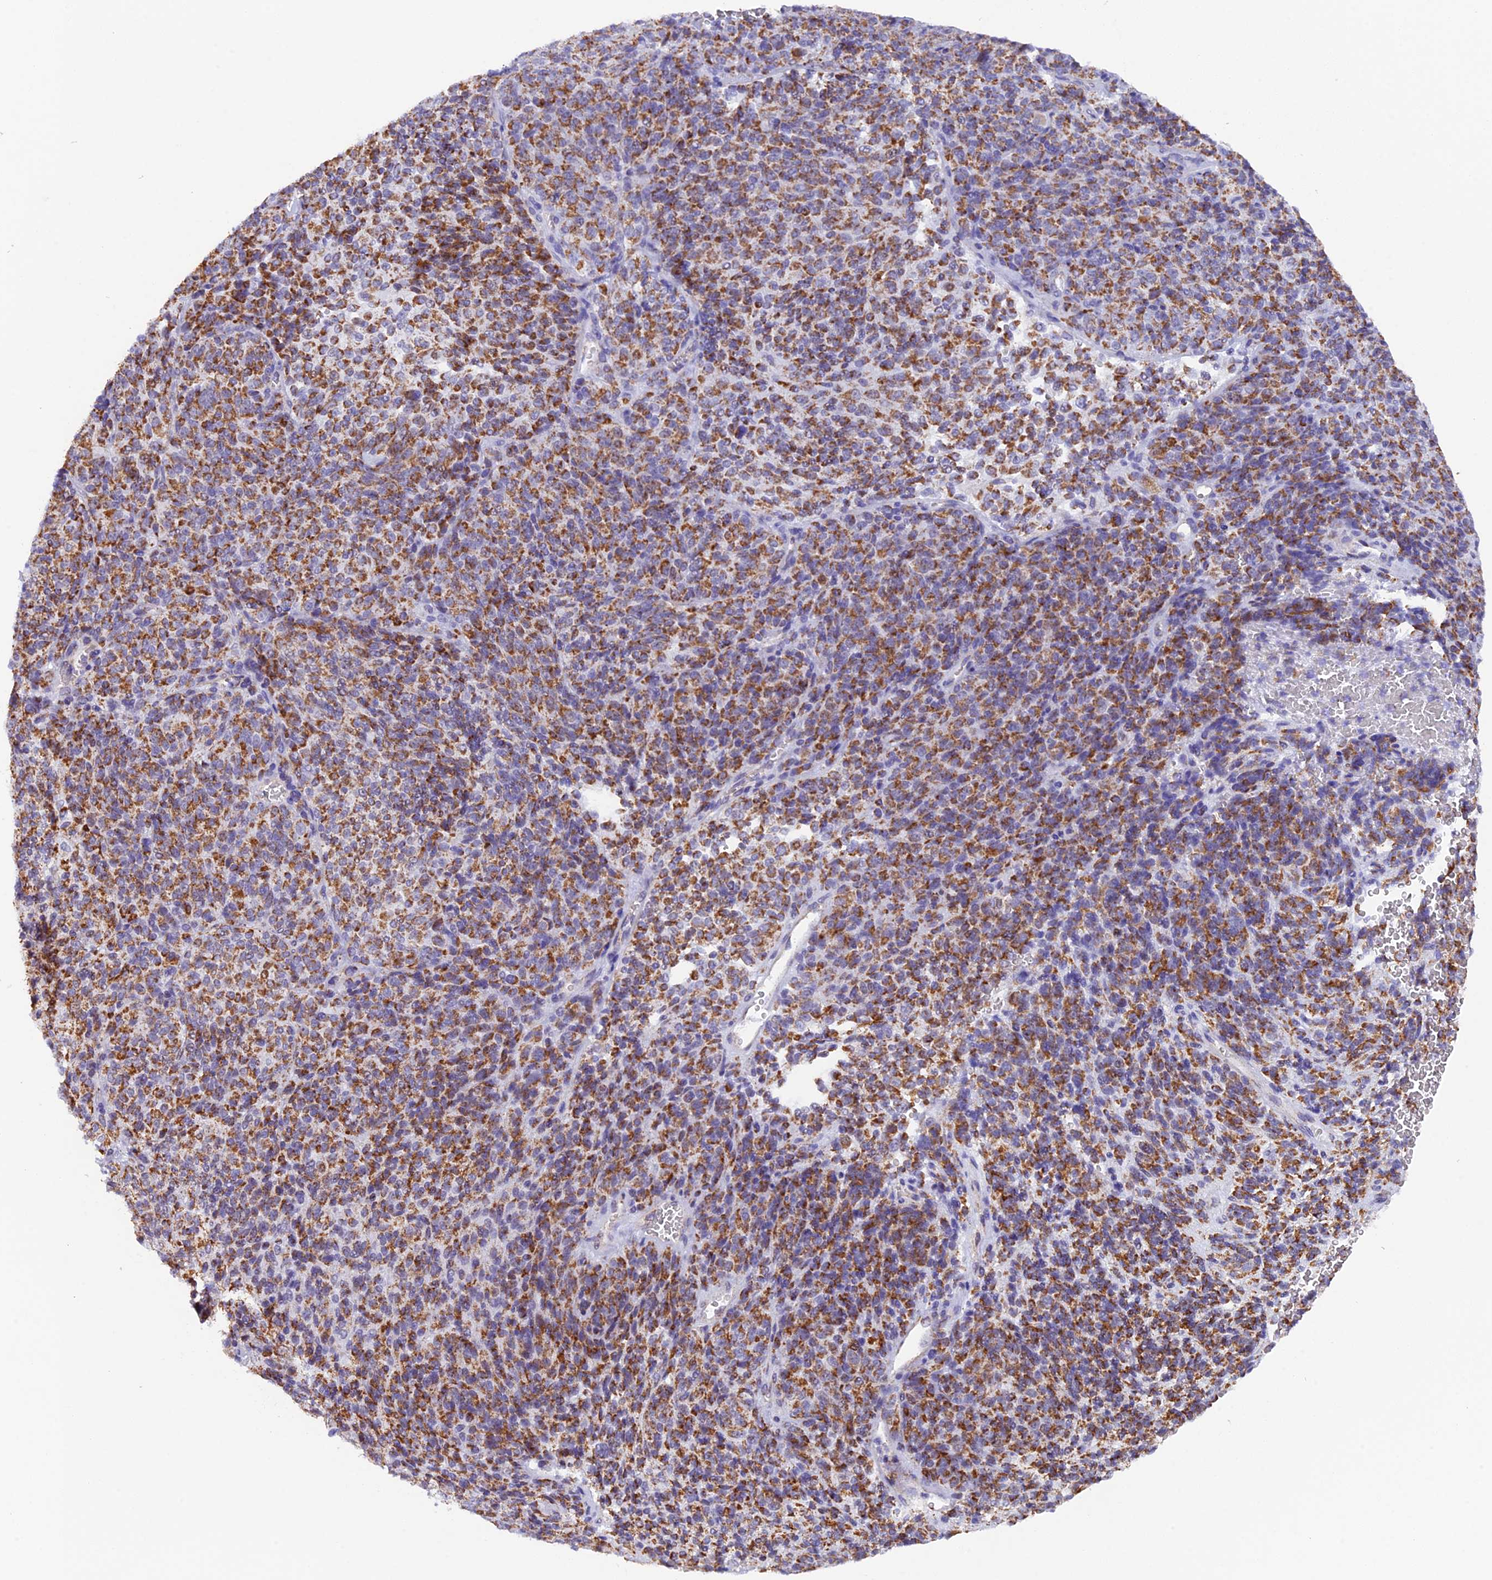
{"staining": {"intensity": "moderate", "quantity": ">75%", "location": "cytoplasmic/membranous"}, "tissue": "melanoma", "cell_type": "Tumor cells", "image_type": "cancer", "snomed": [{"axis": "morphology", "description": "Malignant melanoma, Metastatic site"}, {"axis": "topography", "description": "Brain"}], "caption": "Malignant melanoma (metastatic site) stained with a brown dye shows moderate cytoplasmic/membranous positive expression in about >75% of tumor cells.", "gene": "TFAM", "patient": {"sex": "female", "age": 56}}